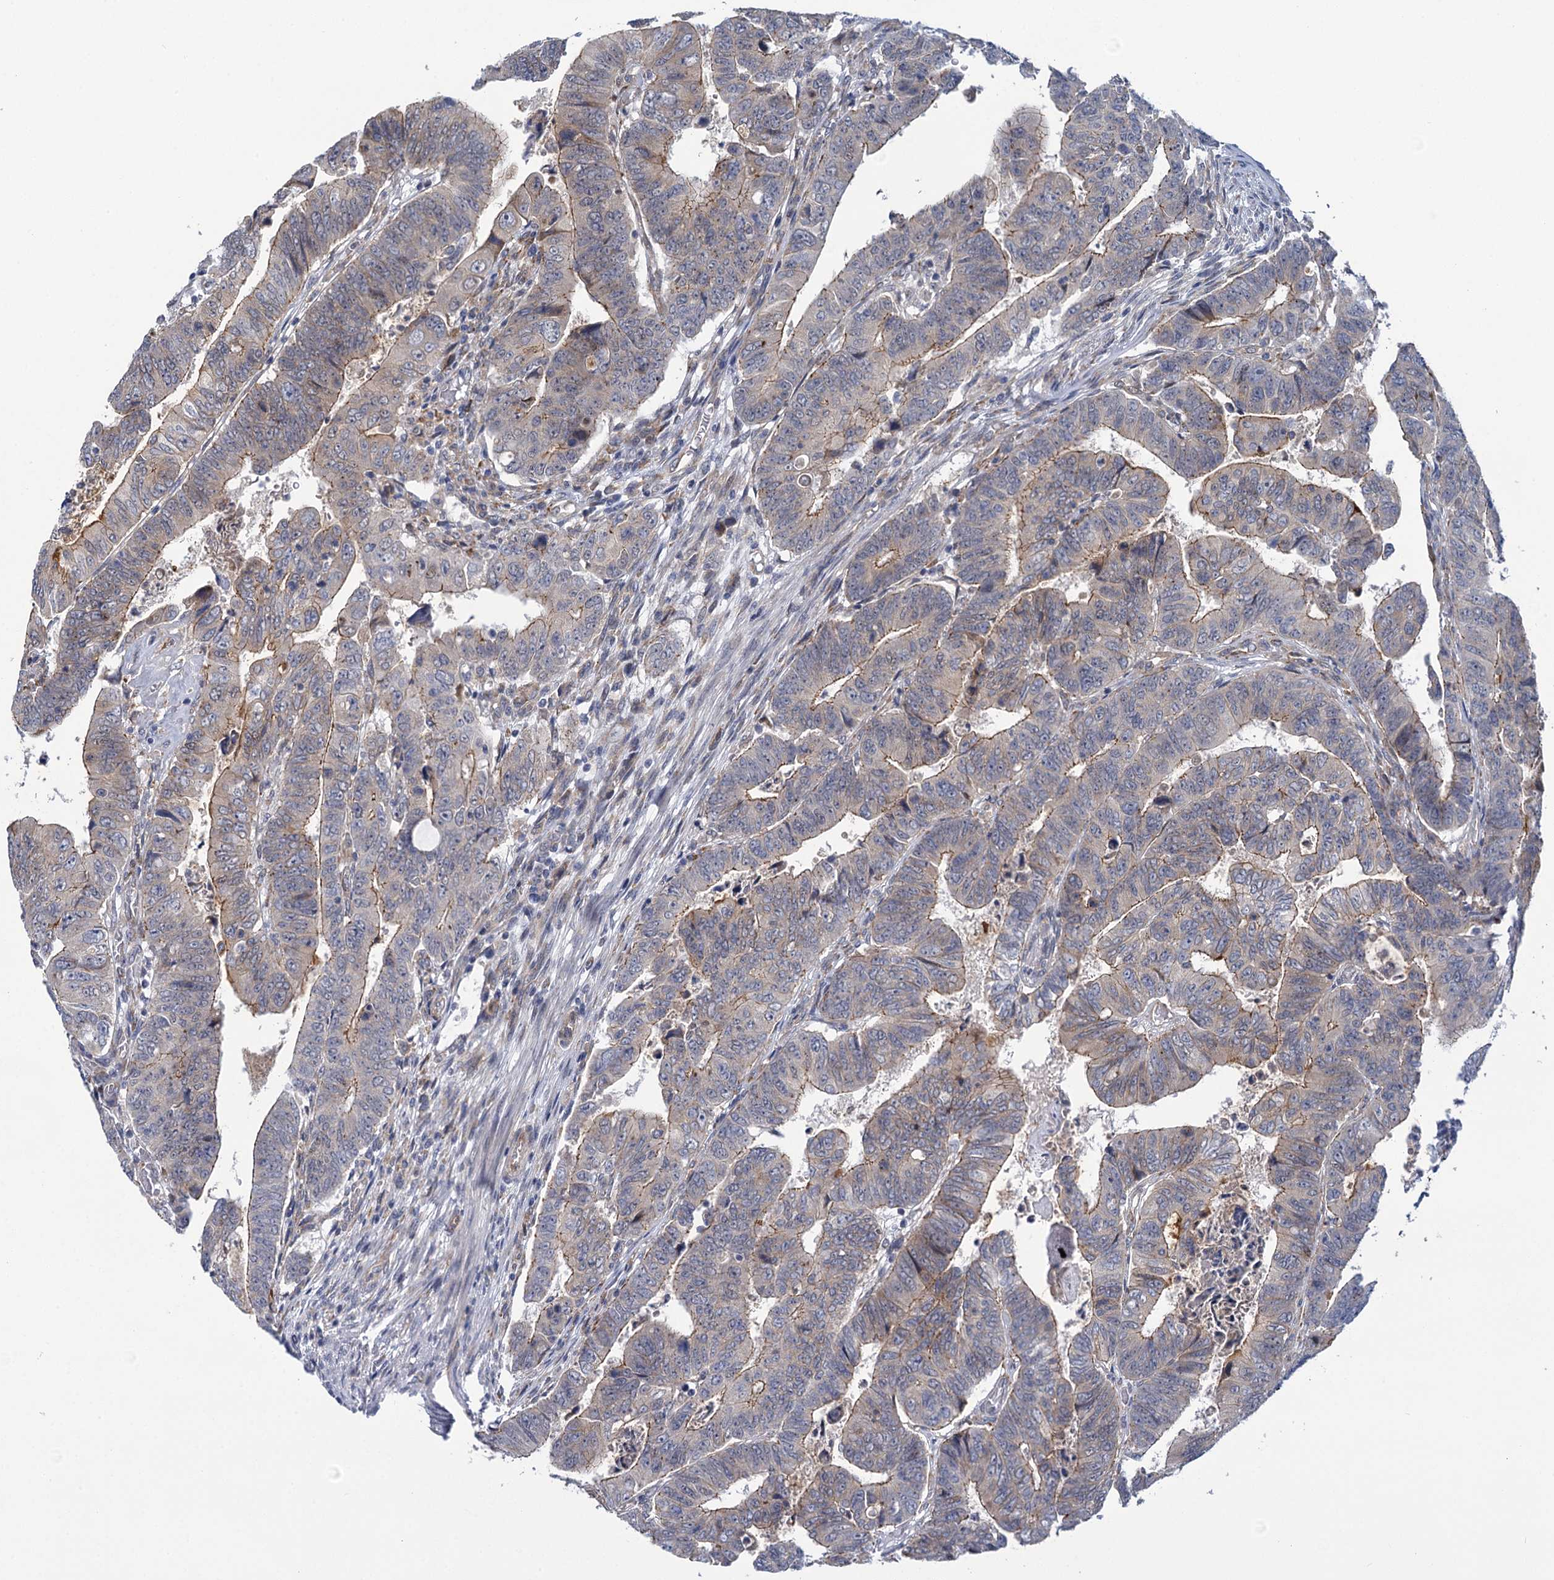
{"staining": {"intensity": "weak", "quantity": "25%-75%", "location": "cytoplasmic/membranous"}, "tissue": "colorectal cancer", "cell_type": "Tumor cells", "image_type": "cancer", "snomed": [{"axis": "morphology", "description": "Normal tissue, NOS"}, {"axis": "morphology", "description": "Adenocarcinoma, NOS"}, {"axis": "topography", "description": "Rectum"}], "caption": "This is a histology image of immunohistochemistry staining of colorectal cancer, which shows weak positivity in the cytoplasmic/membranous of tumor cells.", "gene": "MBLAC2", "patient": {"sex": "female", "age": 65}}